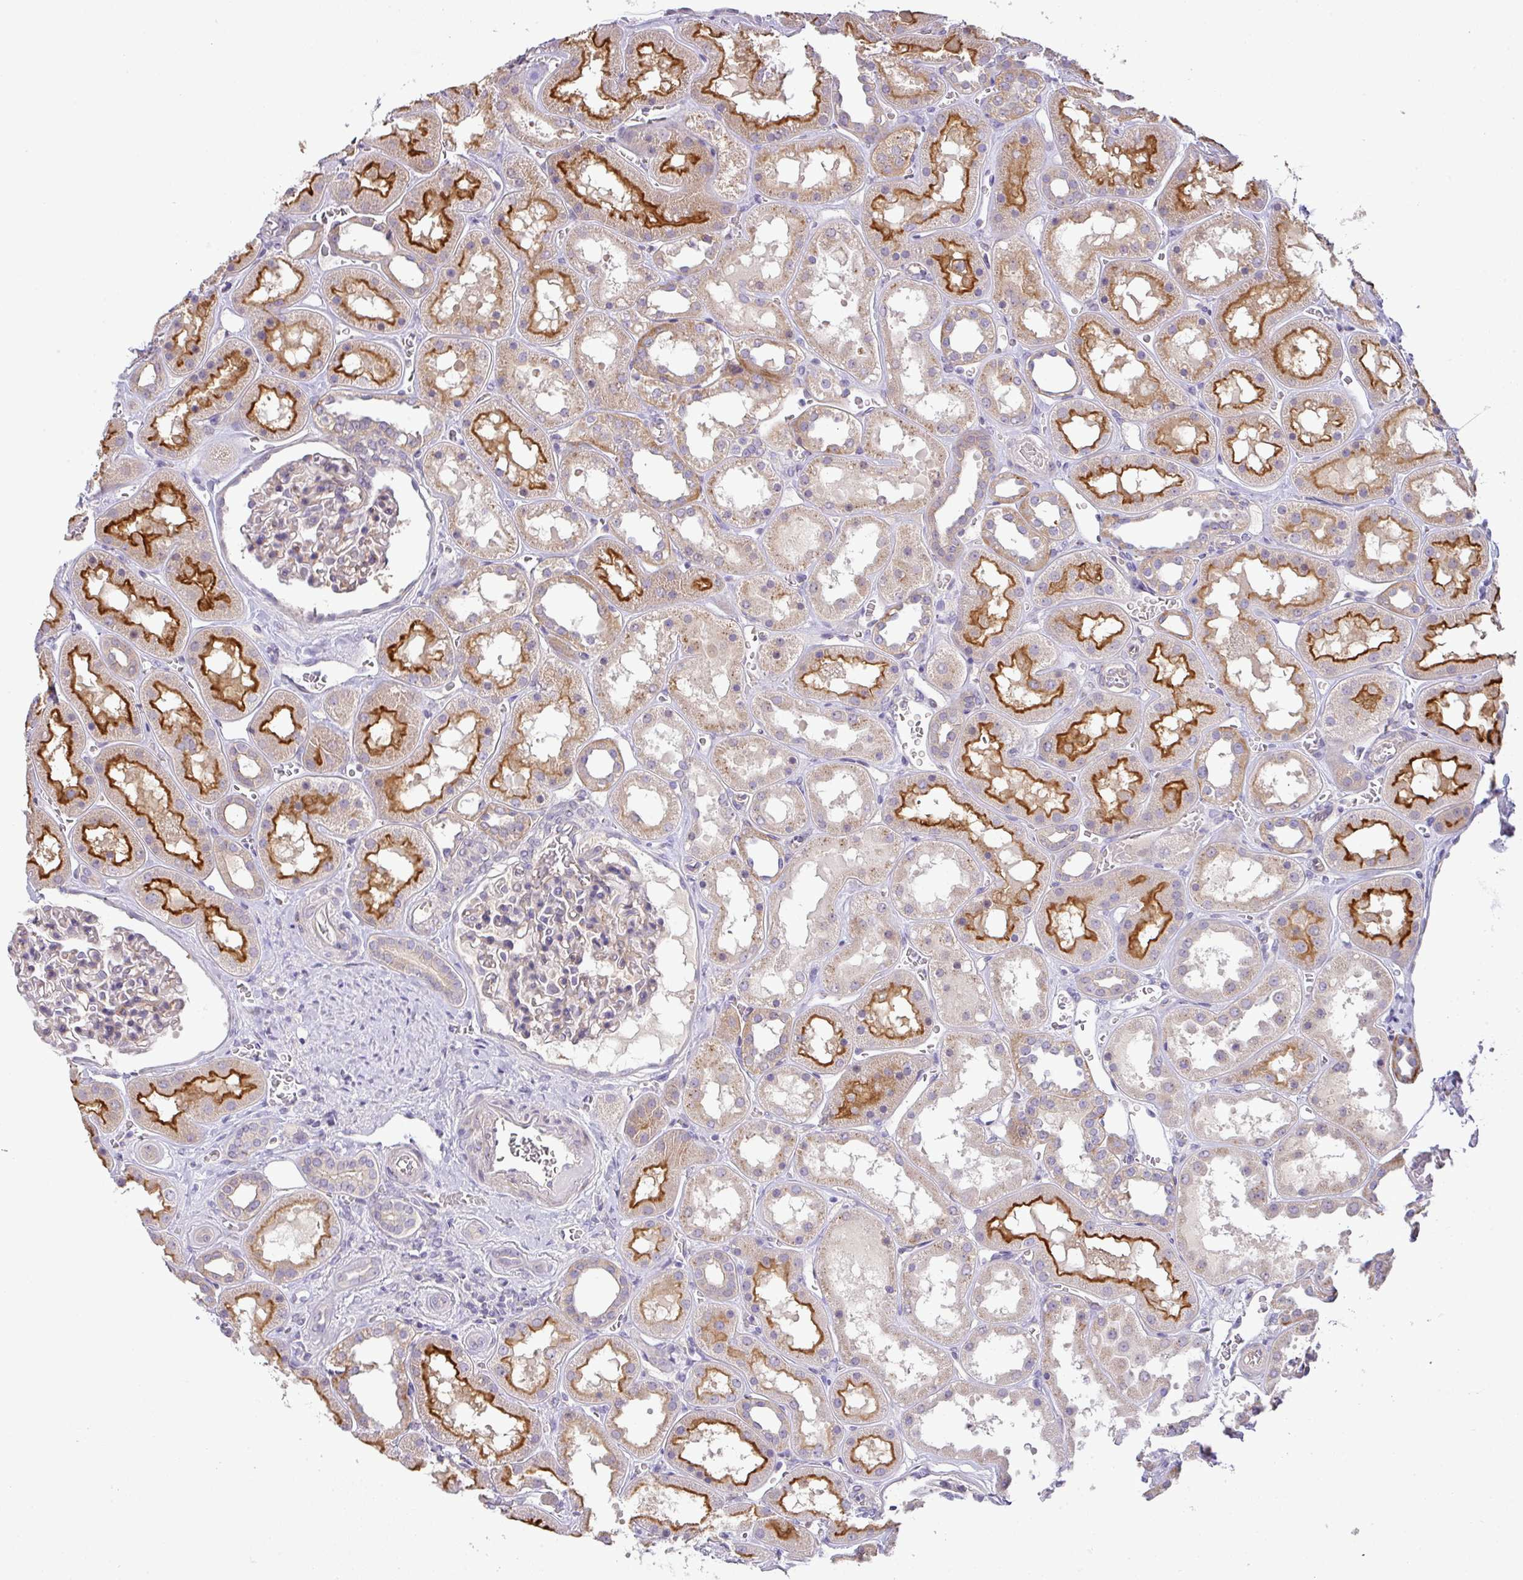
{"staining": {"intensity": "negative", "quantity": "none", "location": "none"}, "tissue": "kidney", "cell_type": "Cells in glomeruli", "image_type": "normal", "snomed": [{"axis": "morphology", "description": "Normal tissue, NOS"}, {"axis": "topography", "description": "Kidney"}], "caption": "This image is of normal kidney stained with IHC to label a protein in brown with the nuclei are counter-stained blue. There is no expression in cells in glomeruli. (DAB IHC visualized using brightfield microscopy, high magnification).", "gene": "PIK3R5", "patient": {"sex": "female", "age": 41}}